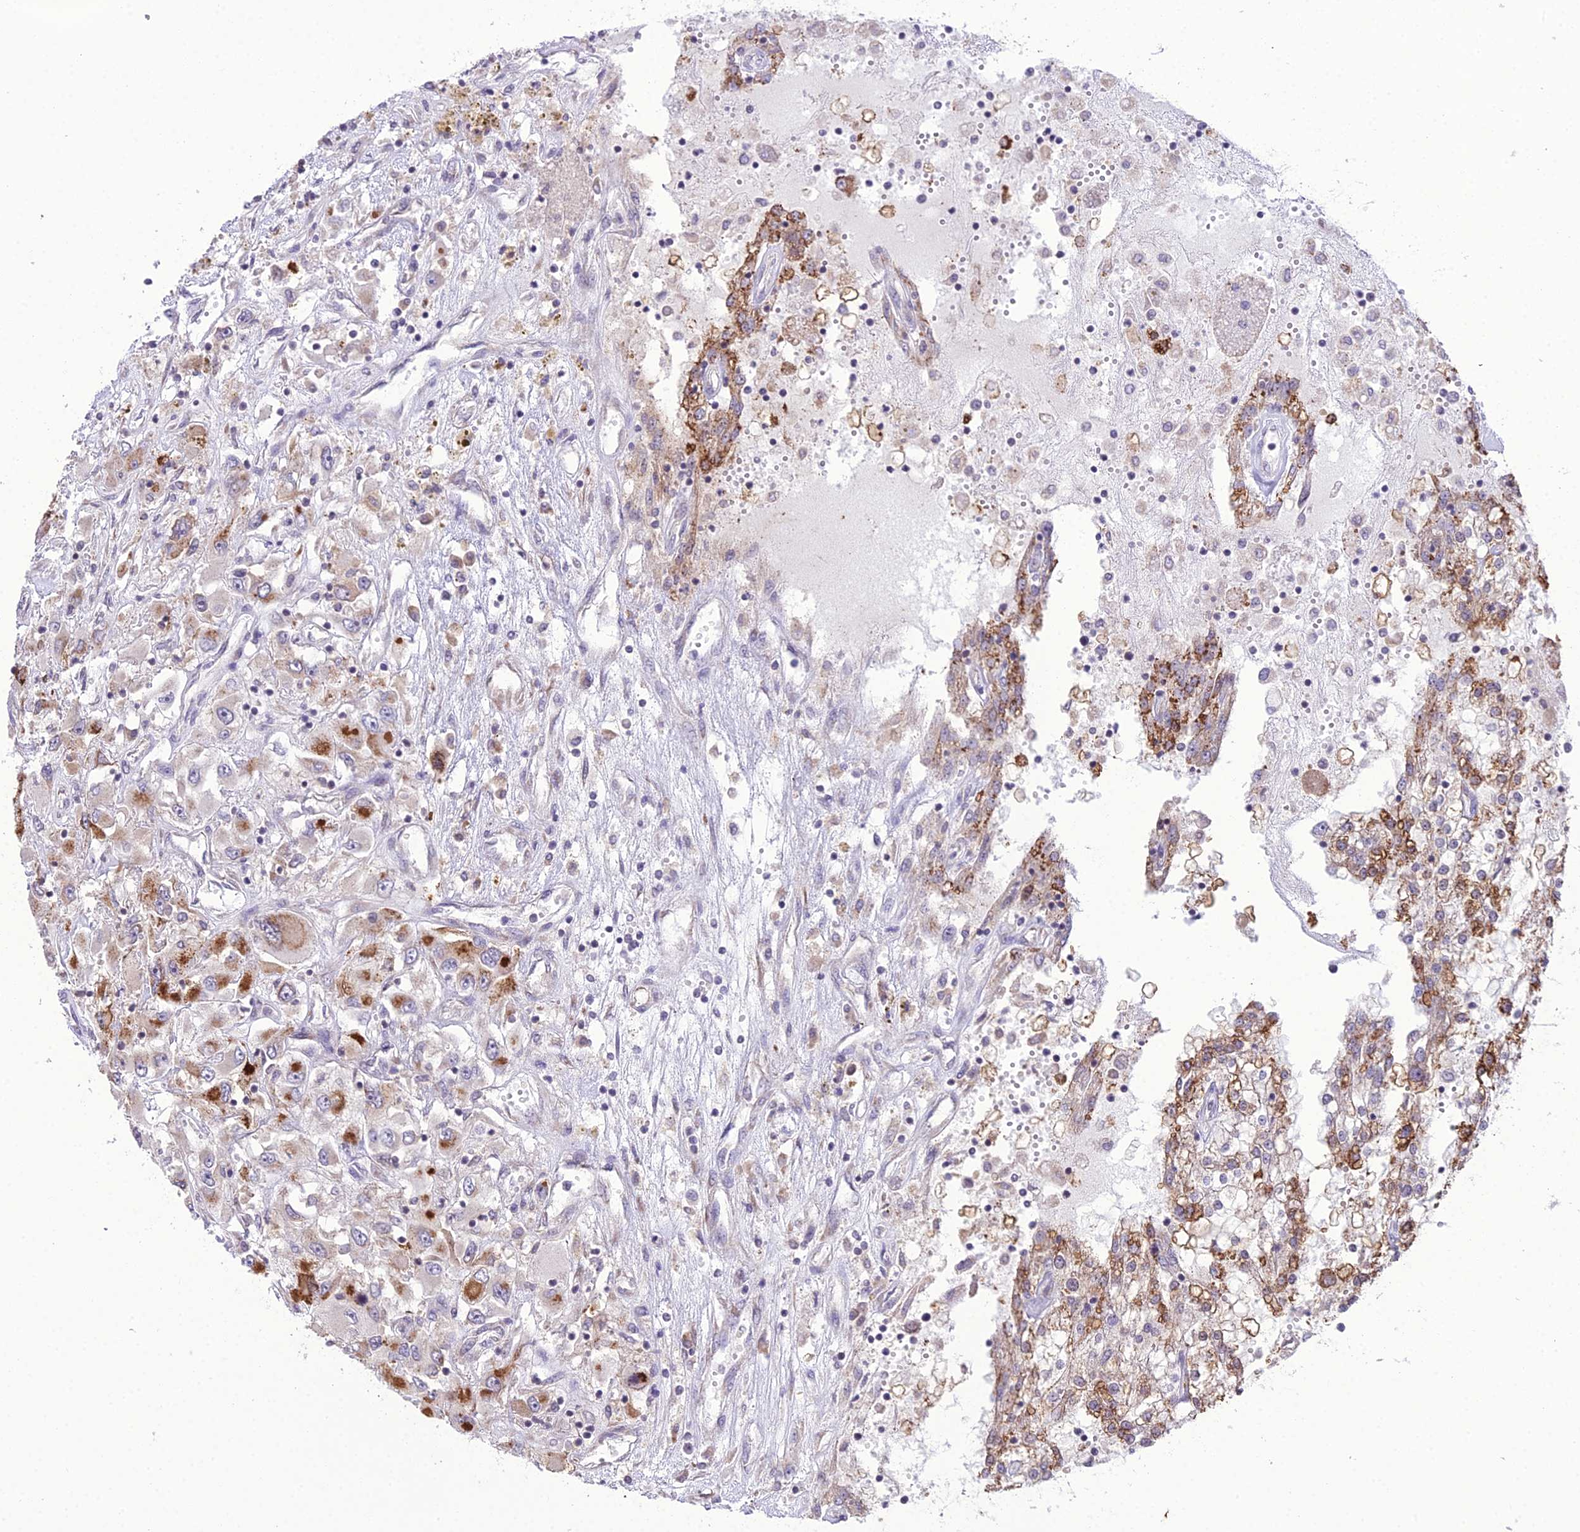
{"staining": {"intensity": "moderate", "quantity": "25%-75%", "location": "cytoplasmic/membranous"}, "tissue": "renal cancer", "cell_type": "Tumor cells", "image_type": "cancer", "snomed": [{"axis": "morphology", "description": "Adenocarcinoma, NOS"}, {"axis": "topography", "description": "Kidney"}], "caption": "Moderate cytoplasmic/membranous expression is identified in about 25%-75% of tumor cells in renal cancer.", "gene": "RPS26", "patient": {"sex": "female", "age": 52}}